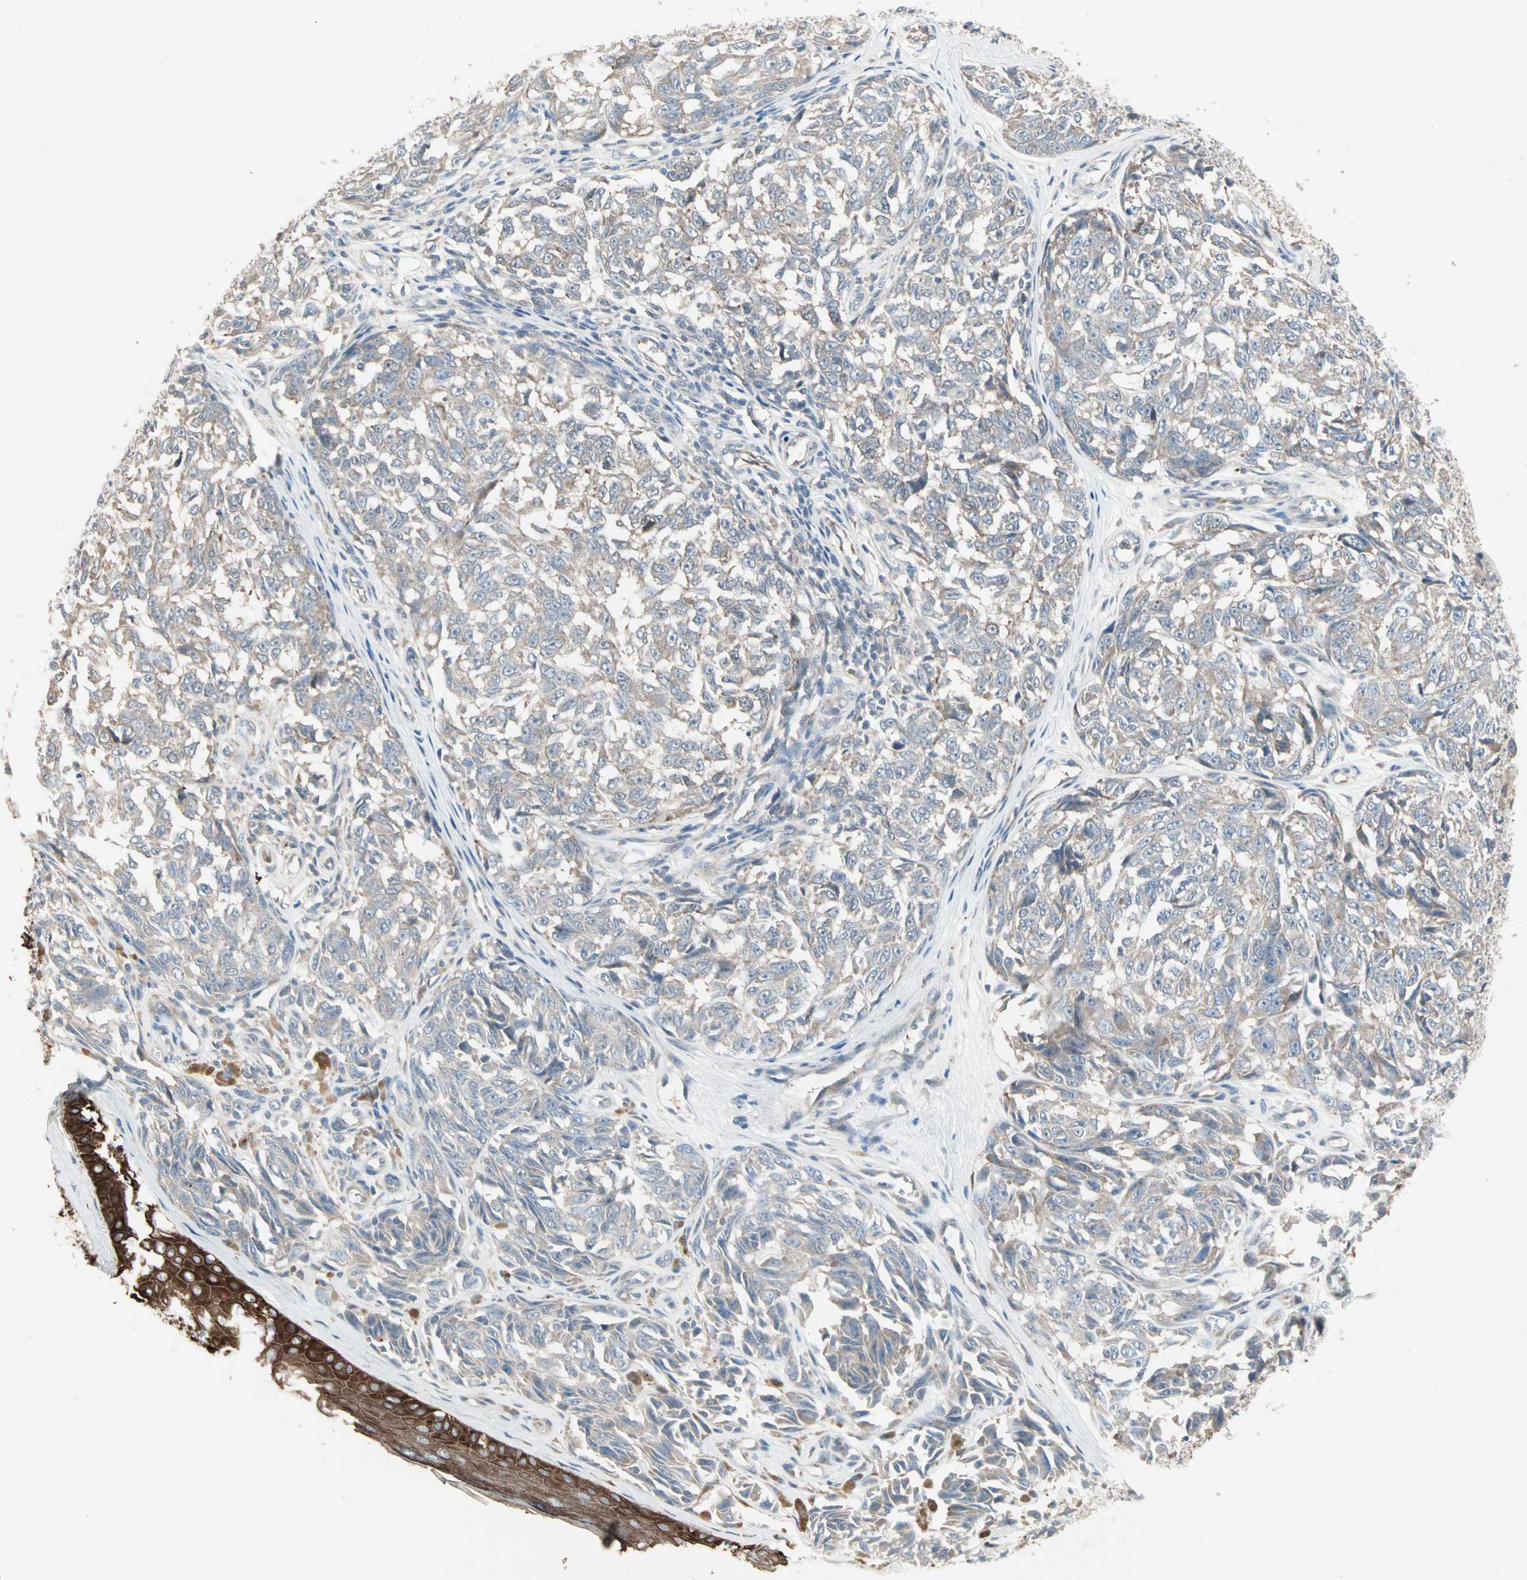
{"staining": {"intensity": "moderate", "quantity": ">75%", "location": "cytoplasmic/membranous"}, "tissue": "melanoma", "cell_type": "Tumor cells", "image_type": "cancer", "snomed": [{"axis": "morphology", "description": "Malignant melanoma, NOS"}, {"axis": "topography", "description": "Skin"}], "caption": "Immunohistochemistry (IHC) (DAB (3,3'-diaminobenzidine)) staining of melanoma reveals moderate cytoplasmic/membranous protein positivity in about >75% of tumor cells.", "gene": "ZFP36", "patient": {"sex": "female", "age": 64}}